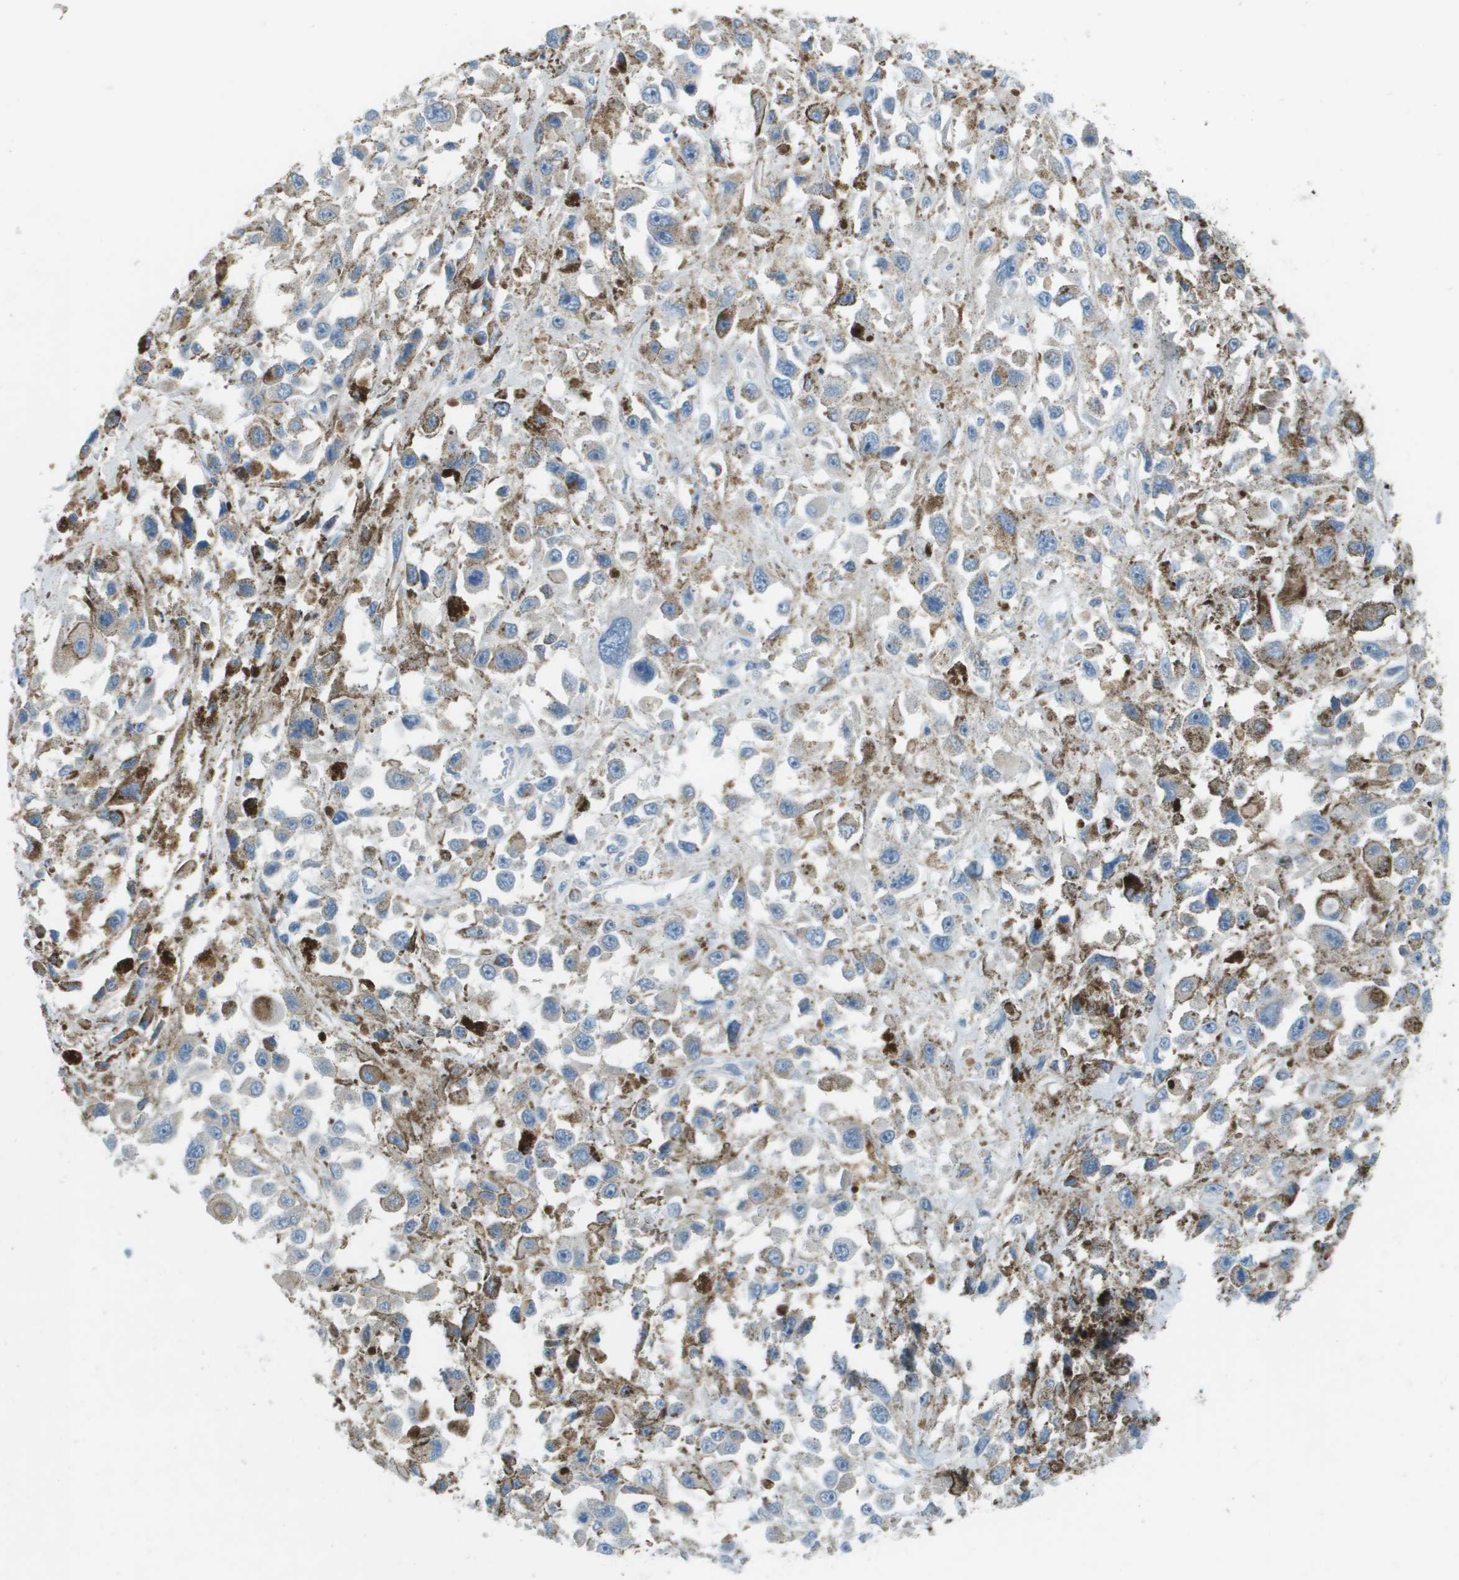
{"staining": {"intensity": "weak", "quantity": "<25%", "location": "cytoplasmic/membranous"}, "tissue": "melanoma", "cell_type": "Tumor cells", "image_type": "cancer", "snomed": [{"axis": "morphology", "description": "Malignant melanoma, Metastatic site"}, {"axis": "topography", "description": "Lymph node"}], "caption": "Micrograph shows no significant protein staining in tumor cells of malignant melanoma (metastatic site).", "gene": "GALNT6", "patient": {"sex": "male", "age": 59}}